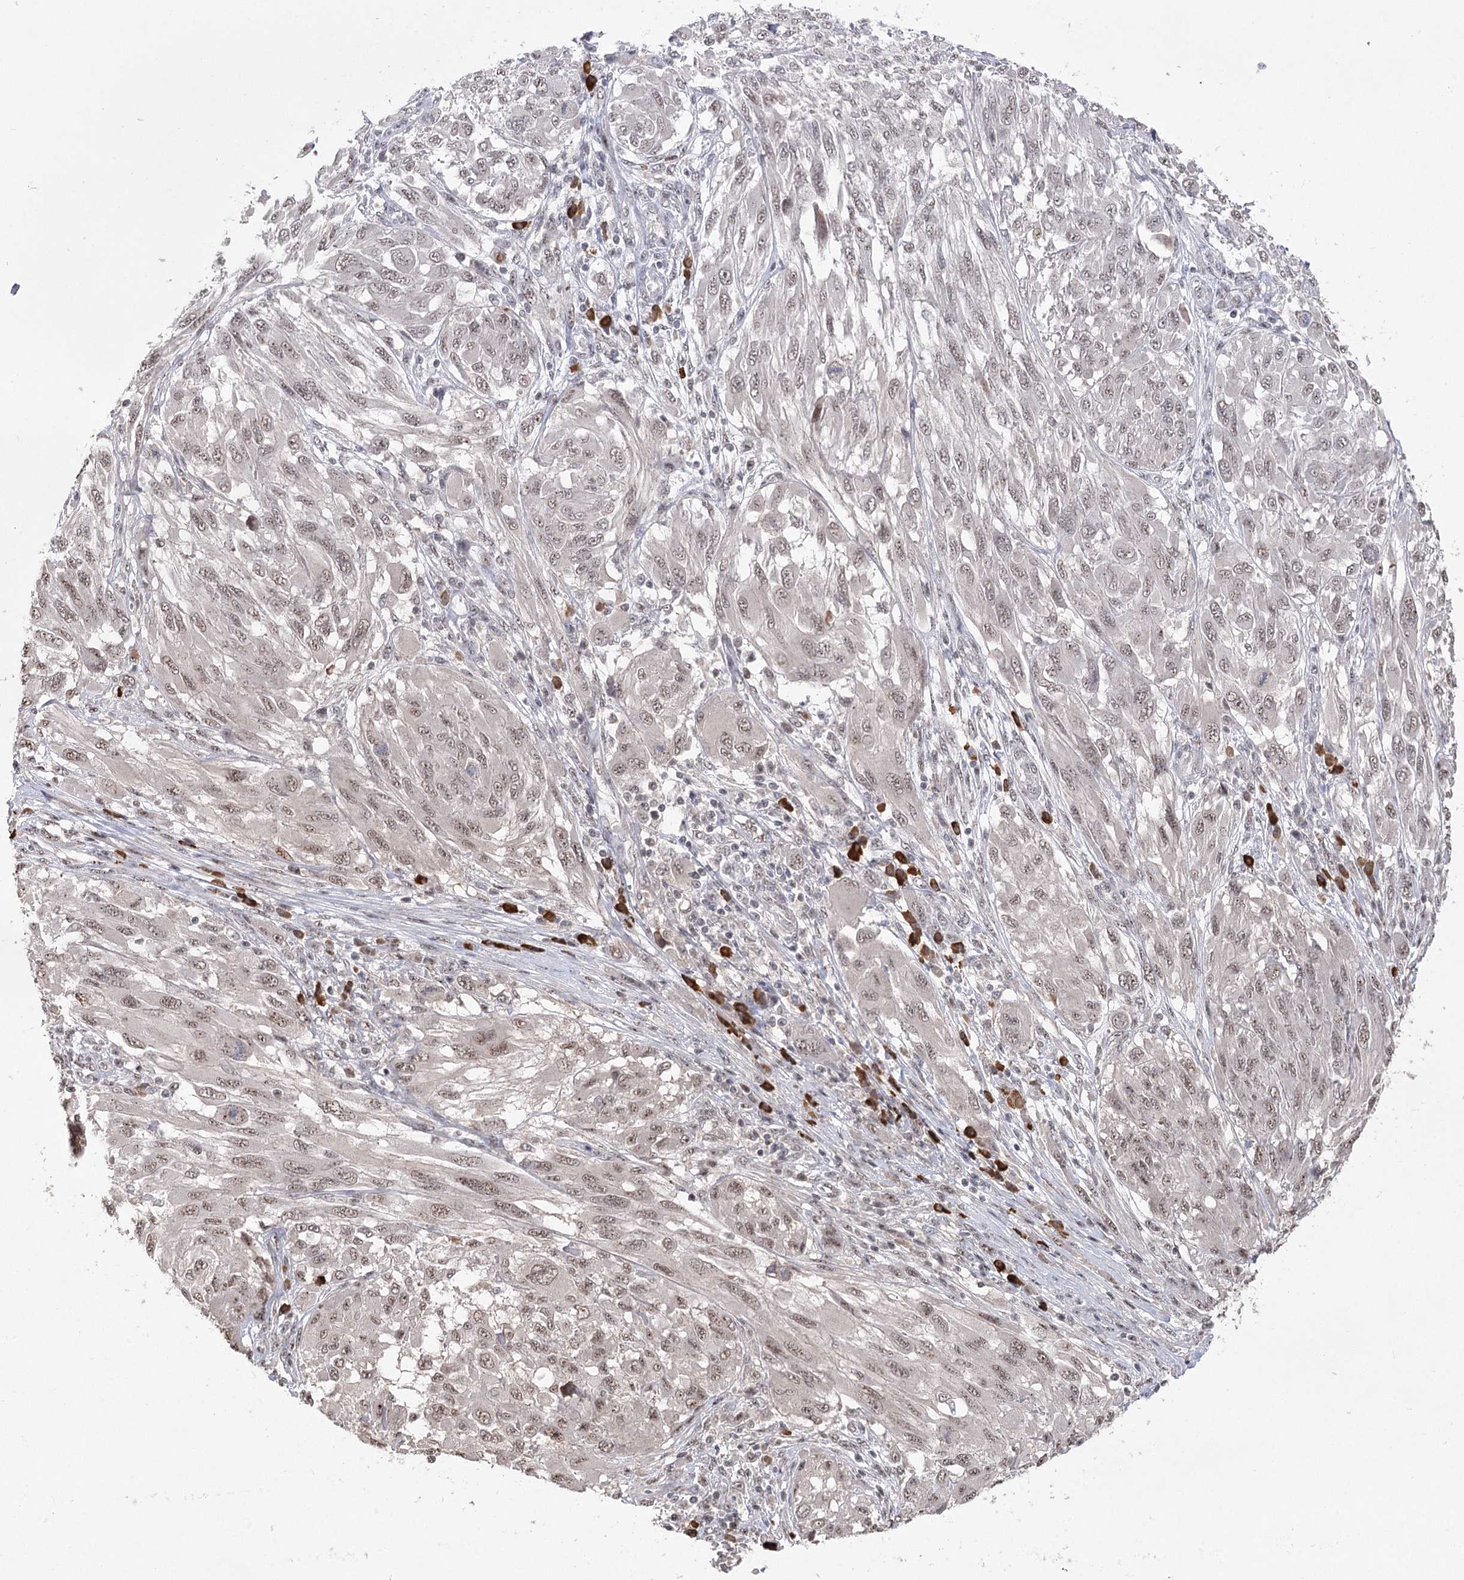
{"staining": {"intensity": "weak", "quantity": ">75%", "location": "nuclear"}, "tissue": "melanoma", "cell_type": "Tumor cells", "image_type": "cancer", "snomed": [{"axis": "morphology", "description": "Malignant melanoma, NOS"}, {"axis": "topography", "description": "Skin"}], "caption": "Protein staining exhibits weak nuclear expression in about >75% of tumor cells in malignant melanoma. The staining was performed using DAB, with brown indicating positive protein expression. Nuclei are stained blue with hematoxylin.", "gene": "PYROXD1", "patient": {"sex": "female", "age": 91}}